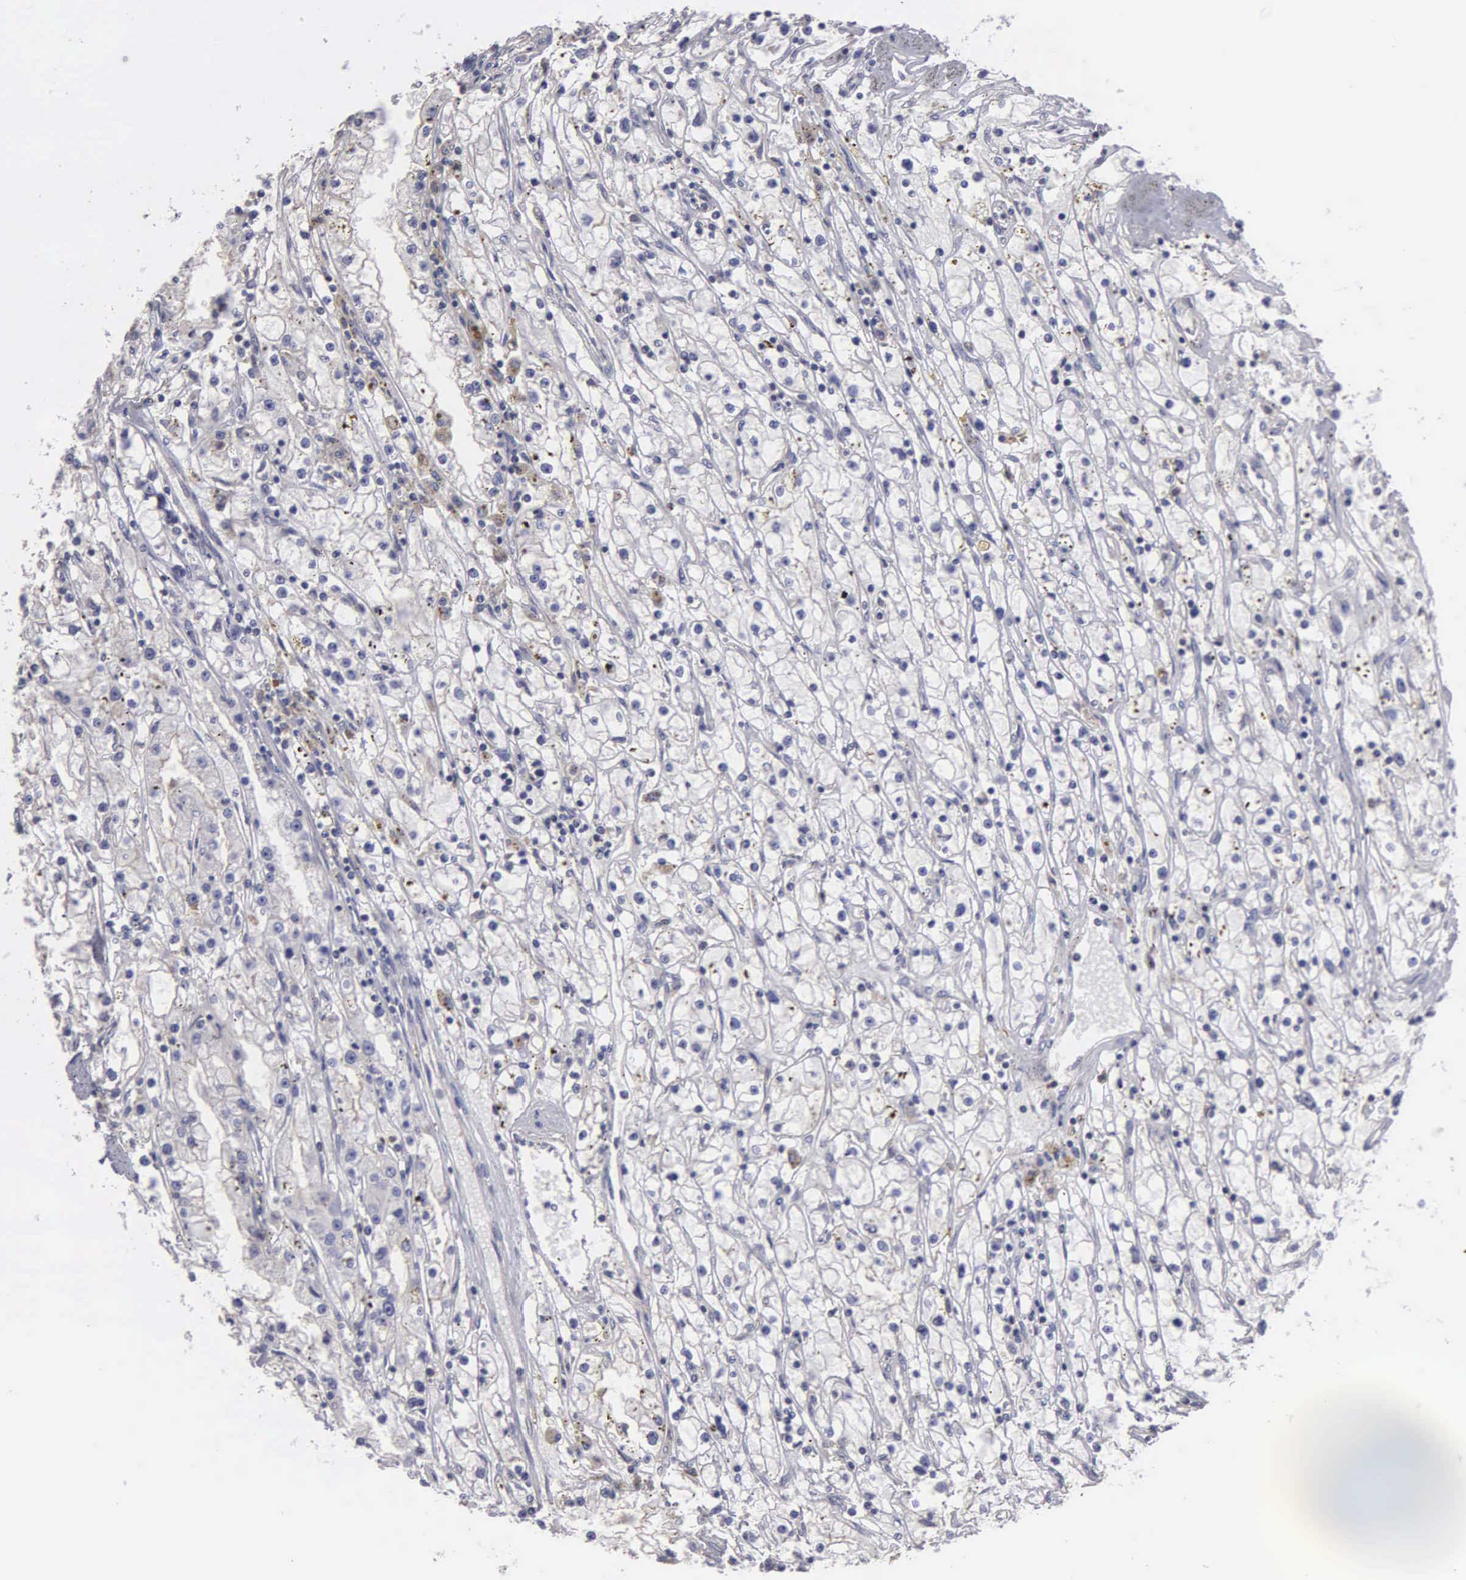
{"staining": {"intensity": "negative", "quantity": "none", "location": "none"}, "tissue": "renal cancer", "cell_type": "Tumor cells", "image_type": "cancer", "snomed": [{"axis": "morphology", "description": "Adenocarcinoma, NOS"}, {"axis": "topography", "description": "Kidney"}], "caption": "Tumor cells are negative for protein expression in human renal cancer (adenocarcinoma). (DAB immunohistochemistry (IHC), high magnification).", "gene": "BRD1", "patient": {"sex": "male", "age": 56}}